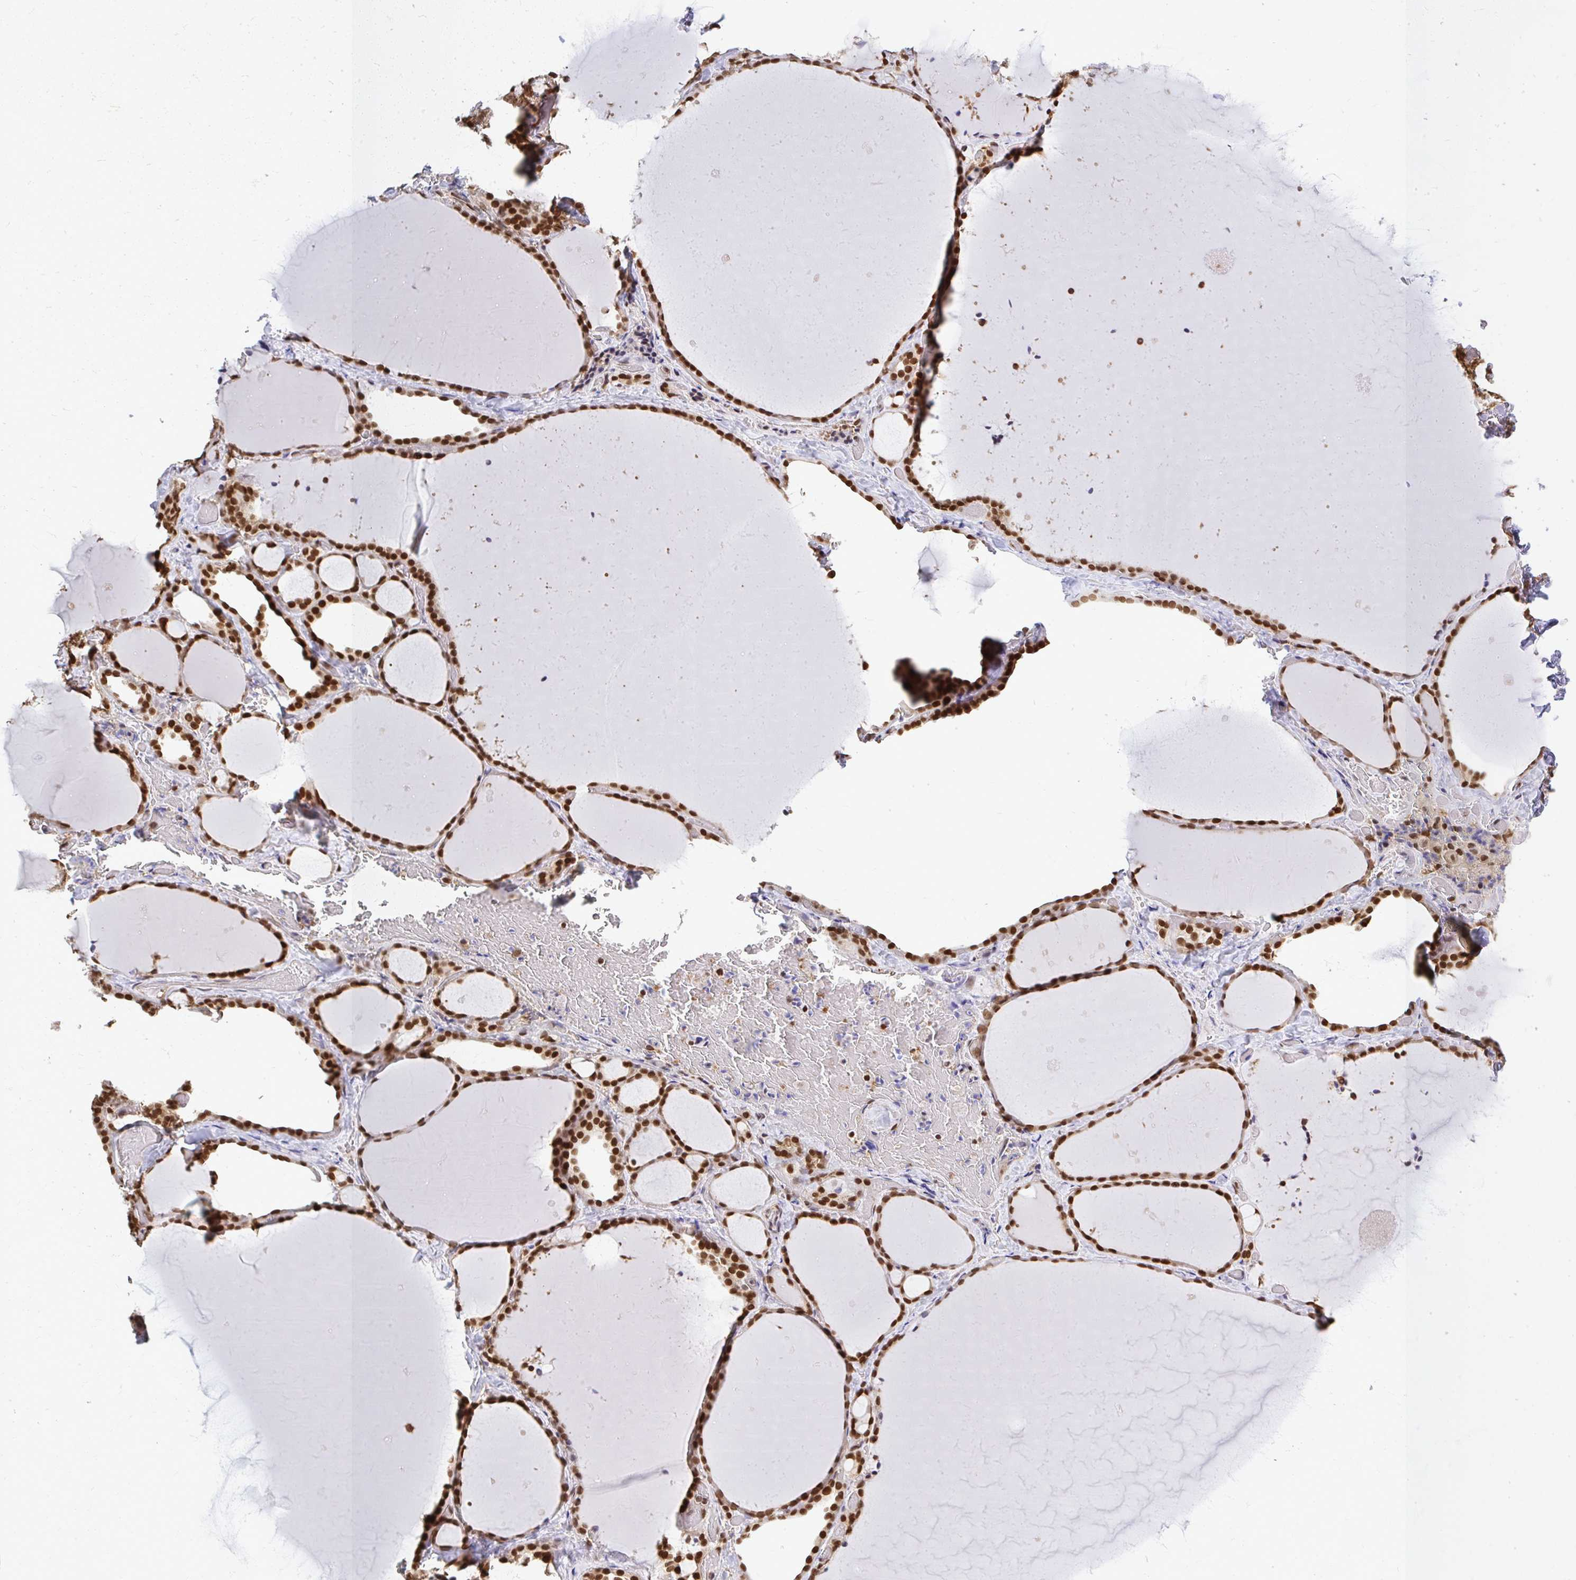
{"staining": {"intensity": "strong", "quantity": ">75%", "location": "nuclear"}, "tissue": "thyroid gland", "cell_type": "Glandular cells", "image_type": "normal", "snomed": [{"axis": "morphology", "description": "Normal tissue, NOS"}, {"axis": "topography", "description": "Thyroid gland"}], "caption": "Protein analysis of benign thyroid gland displays strong nuclear expression in approximately >75% of glandular cells.", "gene": "XPO1", "patient": {"sex": "female", "age": 36}}